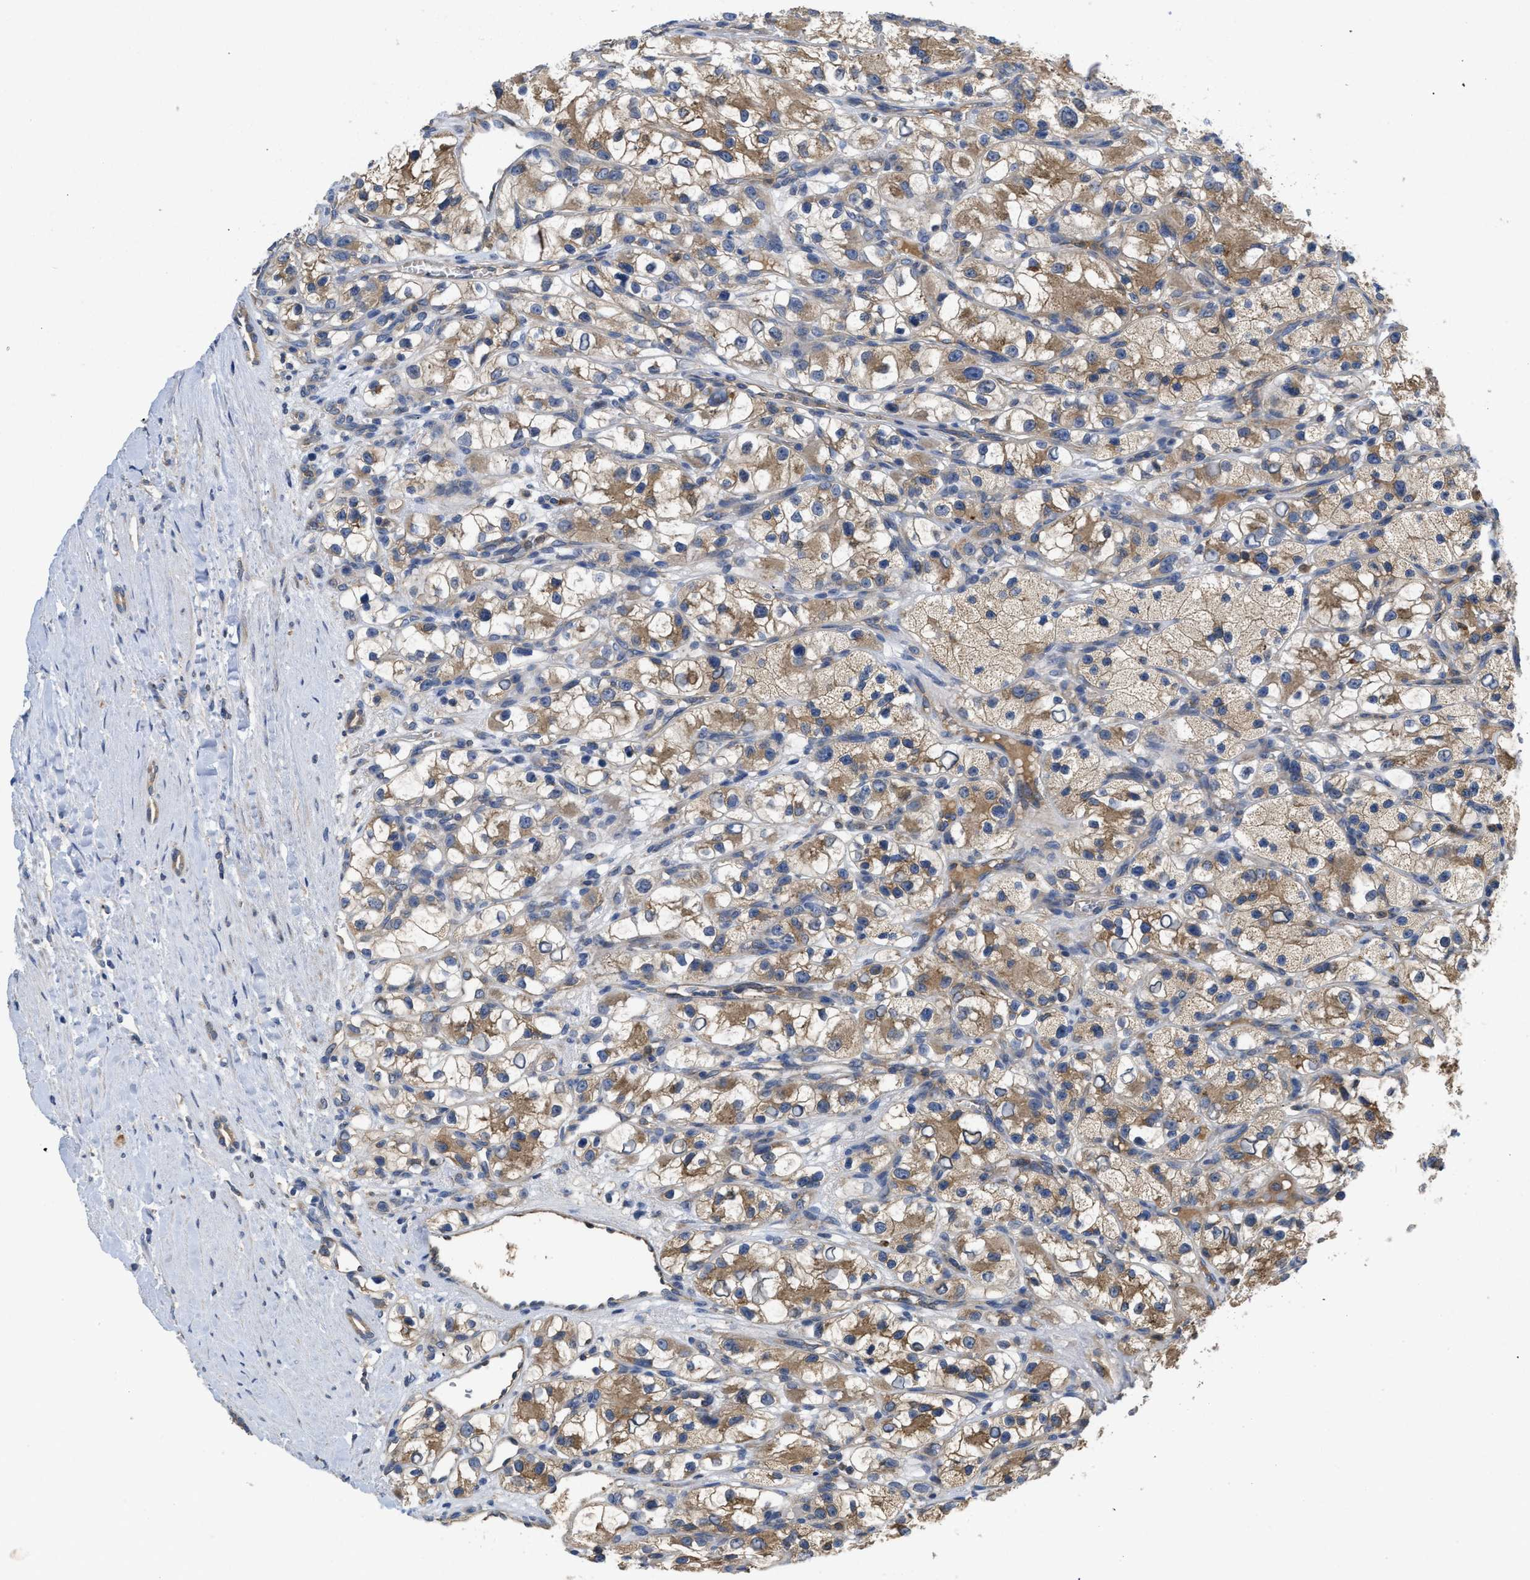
{"staining": {"intensity": "moderate", "quantity": ">75%", "location": "cytoplasmic/membranous"}, "tissue": "renal cancer", "cell_type": "Tumor cells", "image_type": "cancer", "snomed": [{"axis": "morphology", "description": "Adenocarcinoma, NOS"}, {"axis": "topography", "description": "Kidney"}], "caption": "Adenocarcinoma (renal) stained with a protein marker displays moderate staining in tumor cells.", "gene": "RNF216", "patient": {"sex": "female", "age": 57}}